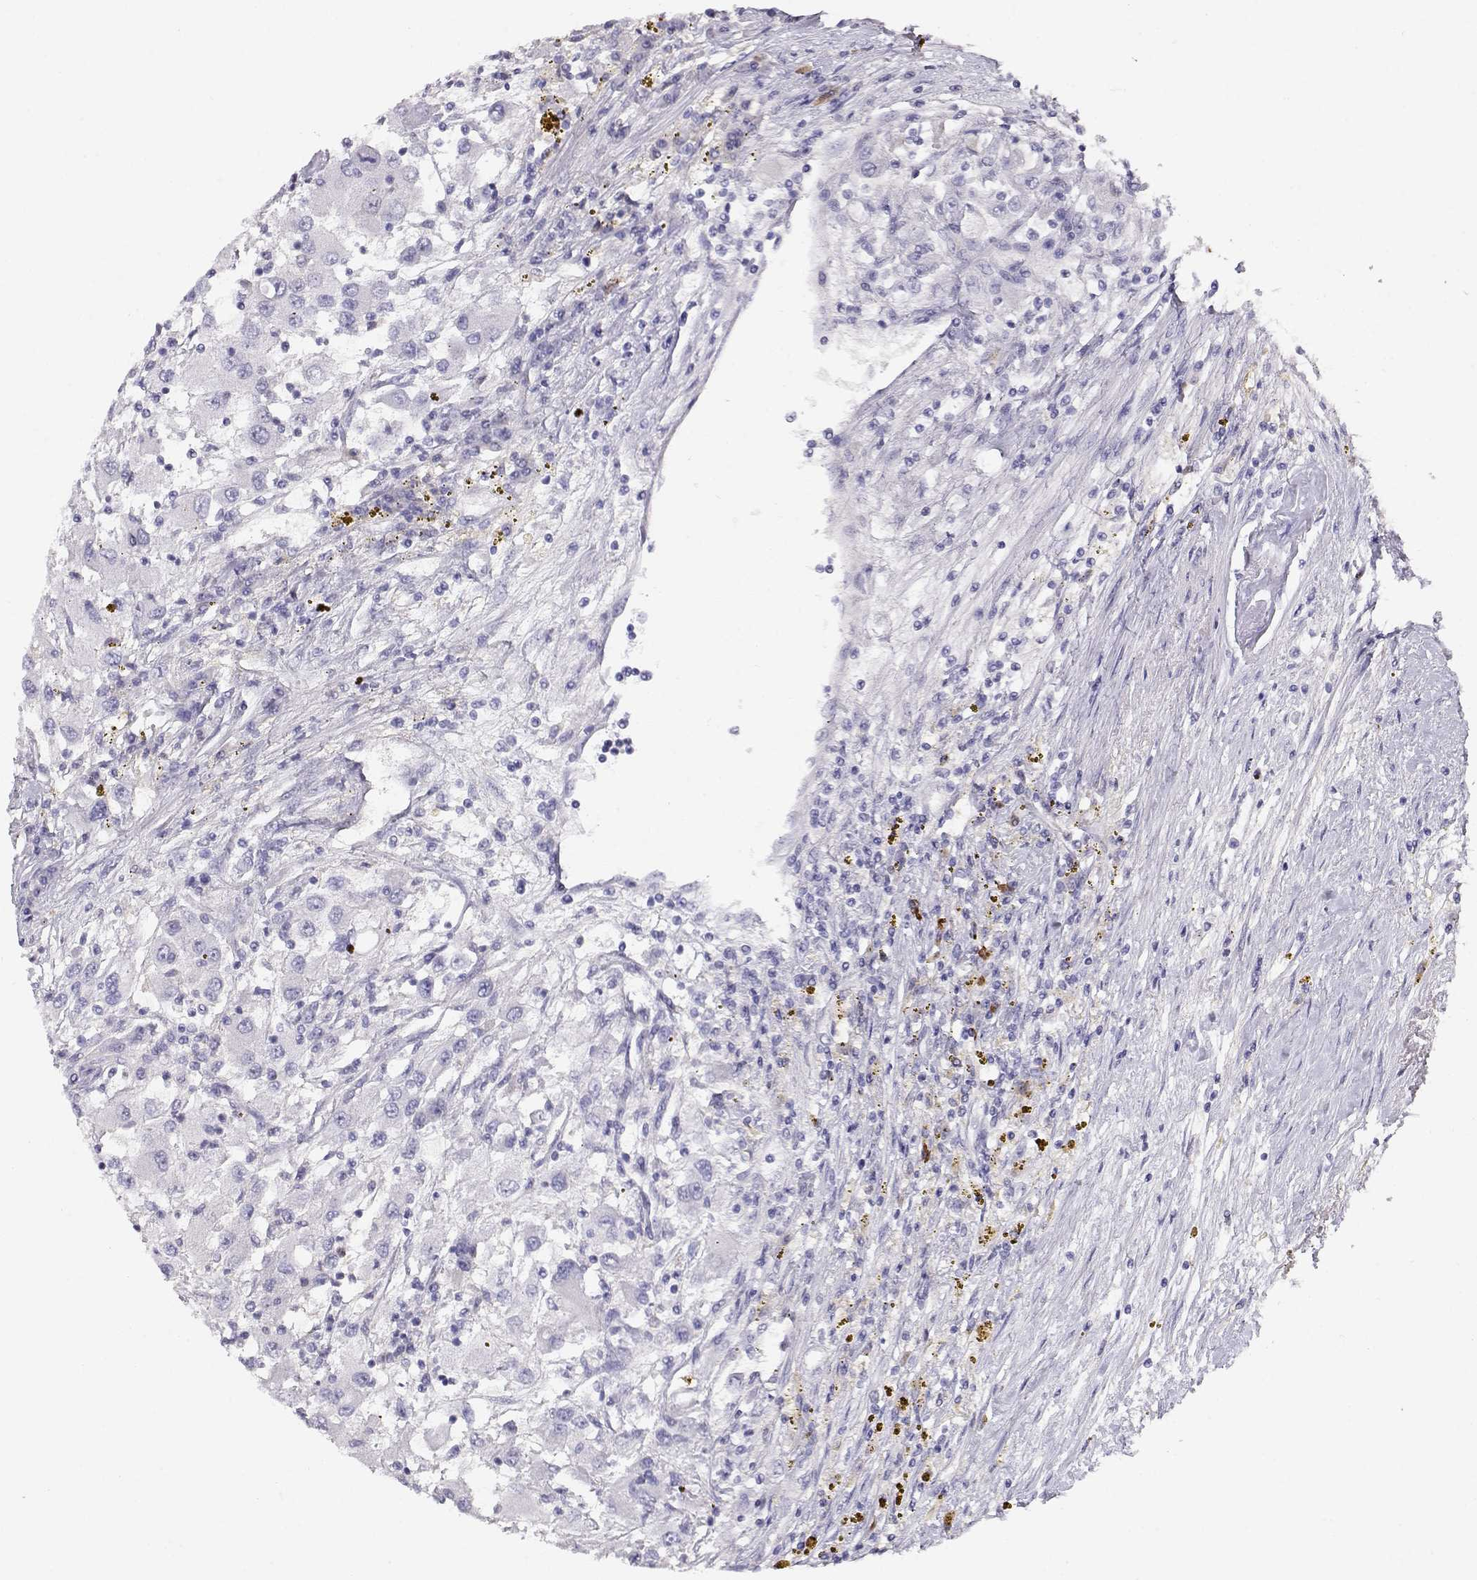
{"staining": {"intensity": "negative", "quantity": "none", "location": "none"}, "tissue": "renal cancer", "cell_type": "Tumor cells", "image_type": "cancer", "snomed": [{"axis": "morphology", "description": "Adenocarcinoma, NOS"}, {"axis": "topography", "description": "Kidney"}], "caption": "A histopathology image of renal cancer stained for a protein displays no brown staining in tumor cells. Brightfield microscopy of immunohistochemistry (IHC) stained with DAB (brown) and hematoxylin (blue), captured at high magnification.", "gene": "CDHR1", "patient": {"sex": "female", "age": 67}}